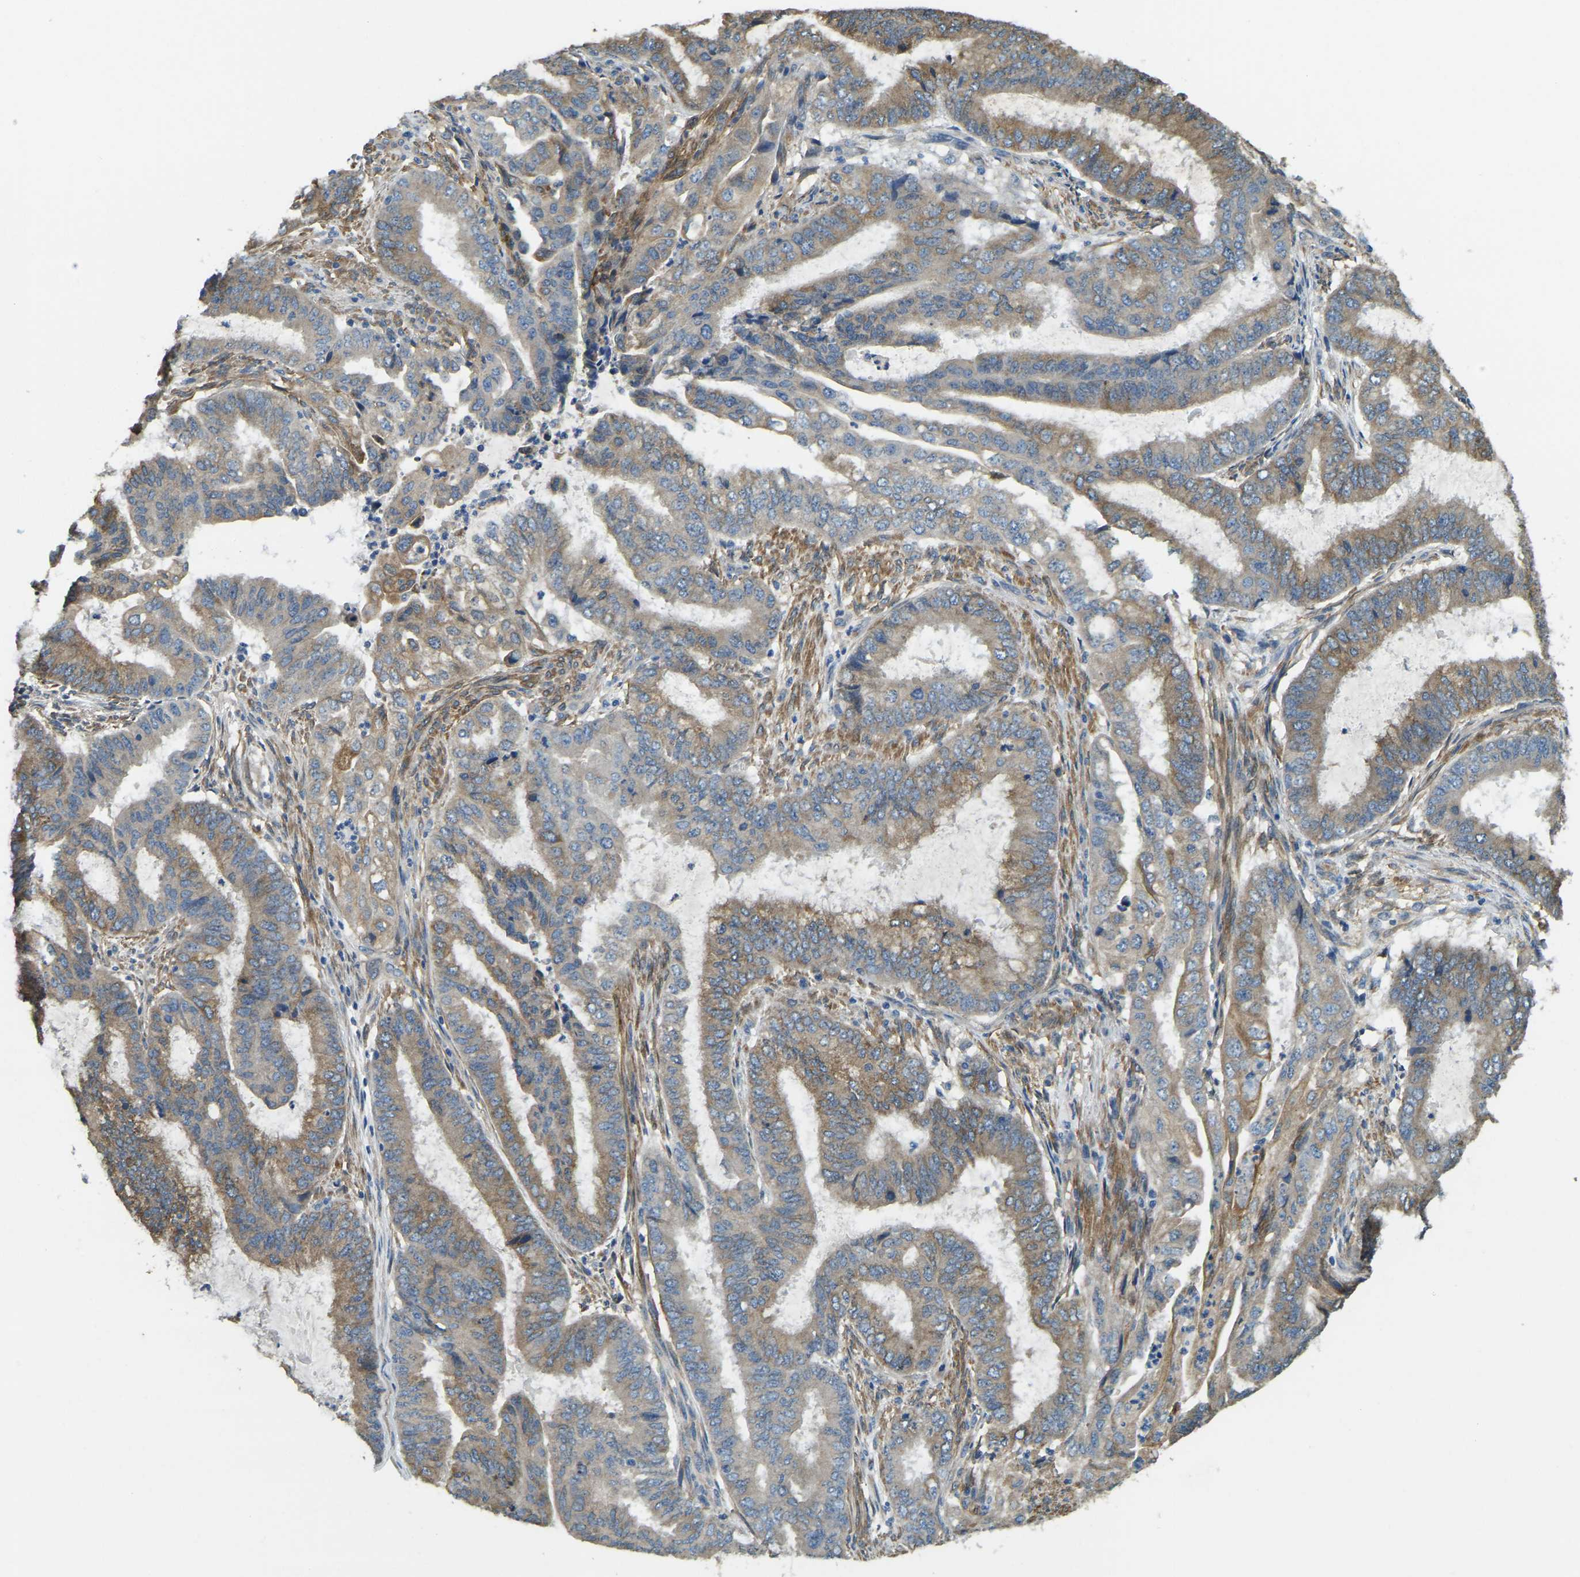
{"staining": {"intensity": "moderate", "quantity": ">75%", "location": "cytoplasmic/membranous"}, "tissue": "endometrial cancer", "cell_type": "Tumor cells", "image_type": "cancer", "snomed": [{"axis": "morphology", "description": "Adenocarcinoma, NOS"}, {"axis": "topography", "description": "Endometrium"}], "caption": "IHC histopathology image of neoplastic tissue: human endometrial adenocarcinoma stained using immunohistochemistry (IHC) exhibits medium levels of moderate protein expression localized specifically in the cytoplasmic/membranous of tumor cells, appearing as a cytoplasmic/membranous brown color.", "gene": "ERGIC1", "patient": {"sex": "female", "age": 51}}